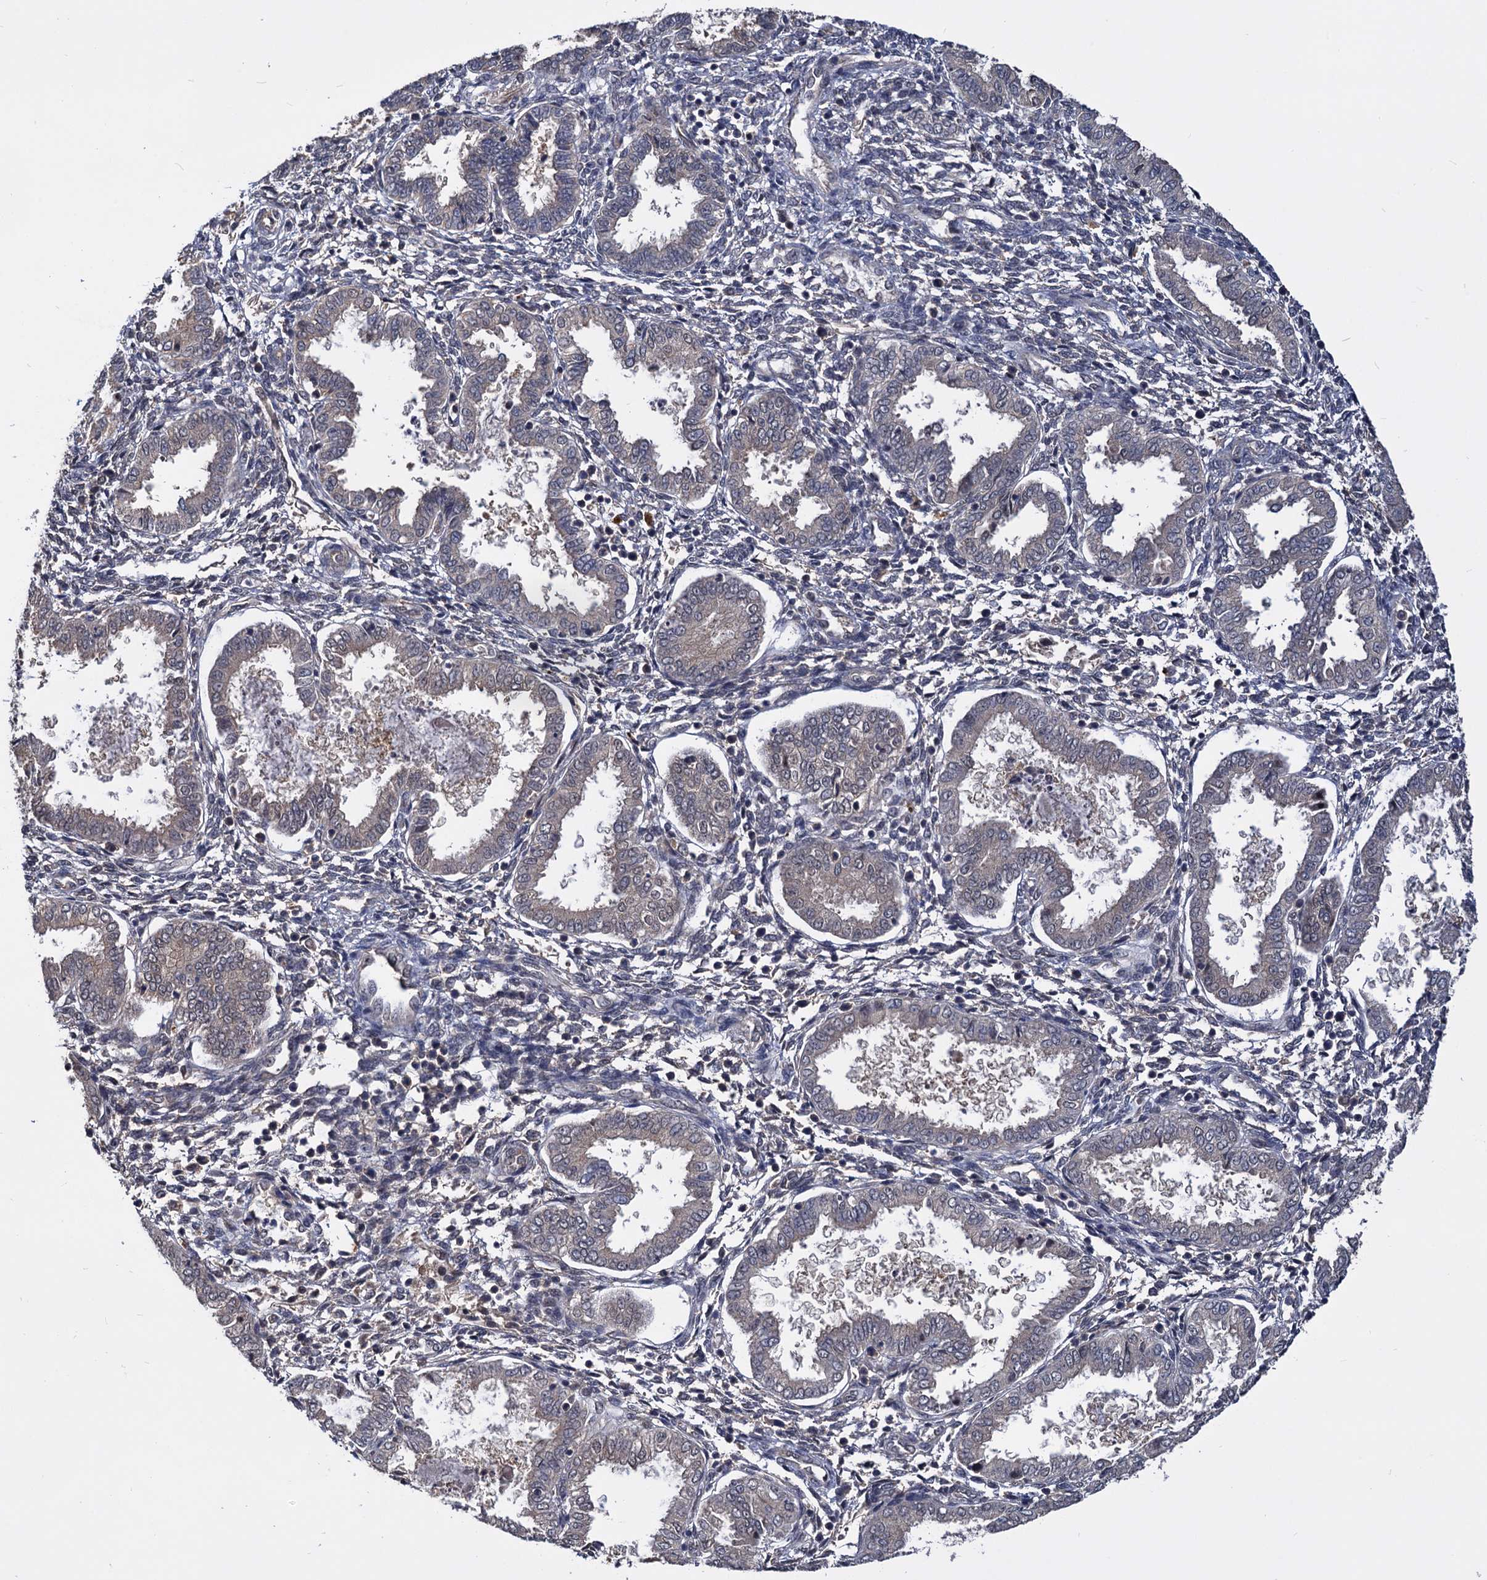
{"staining": {"intensity": "negative", "quantity": "none", "location": "none"}, "tissue": "endometrium", "cell_type": "Cells in endometrial stroma", "image_type": "normal", "snomed": [{"axis": "morphology", "description": "Normal tissue, NOS"}, {"axis": "topography", "description": "Endometrium"}], "caption": "Unremarkable endometrium was stained to show a protein in brown. There is no significant positivity in cells in endometrial stroma. (Brightfield microscopy of DAB immunohistochemistry at high magnification).", "gene": "PSMD4", "patient": {"sex": "female", "age": 33}}